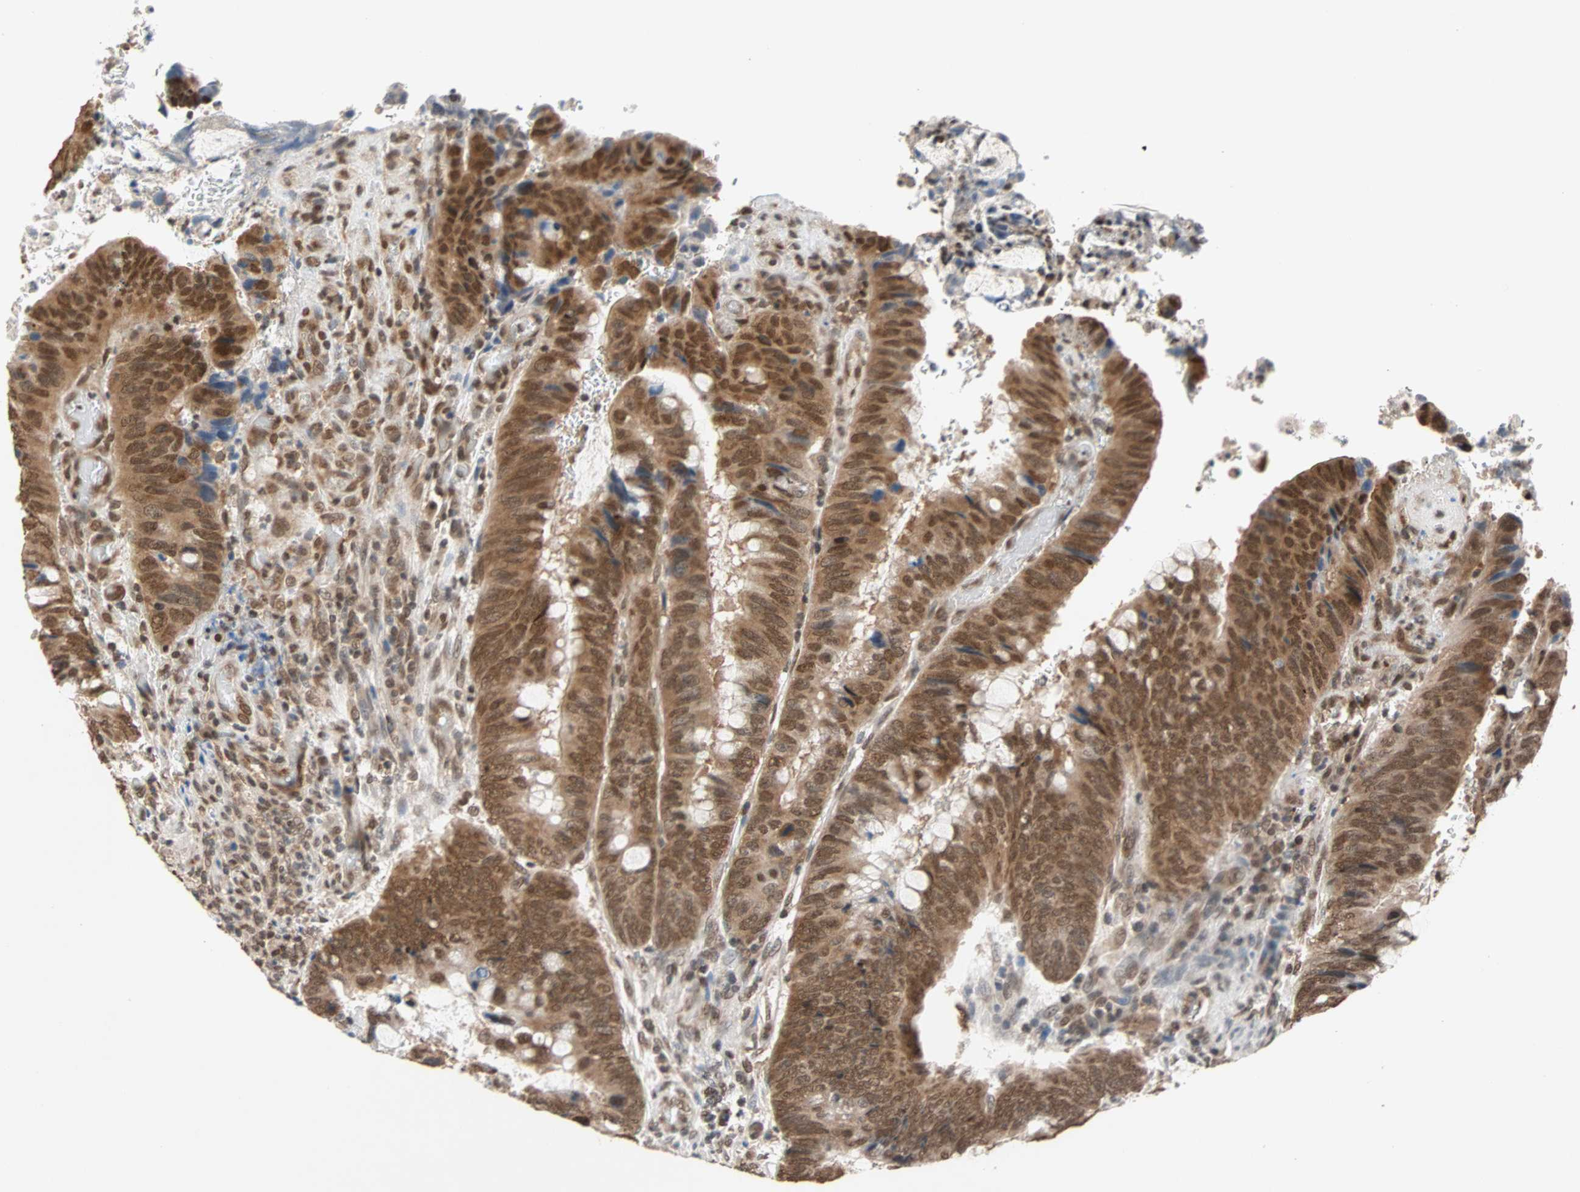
{"staining": {"intensity": "strong", "quantity": ">75%", "location": "cytoplasmic/membranous,nuclear"}, "tissue": "colorectal cancer", "cell_type": "Tumor cells", "image_type": "cancer", "snomed": [{"axis": "morphology", "description": "Normal tissue, NOS"}, {"axis": "morphology", "description": "Adenocarcinoma, NOS"}, {"axis": "topography", "description": "Rectum"}, {"axis": "topography", "description": "Peripheral nerve tissue"}], "caption": "Immunohistochemical staining of colorectal cancer demonstrates high levels of strong cytoplasmic/membranous and nuclear protein positivity in about >75% of tumor cells.", "gene": "DAZAP1", "patient": {"sex": "male", "age": 92}}